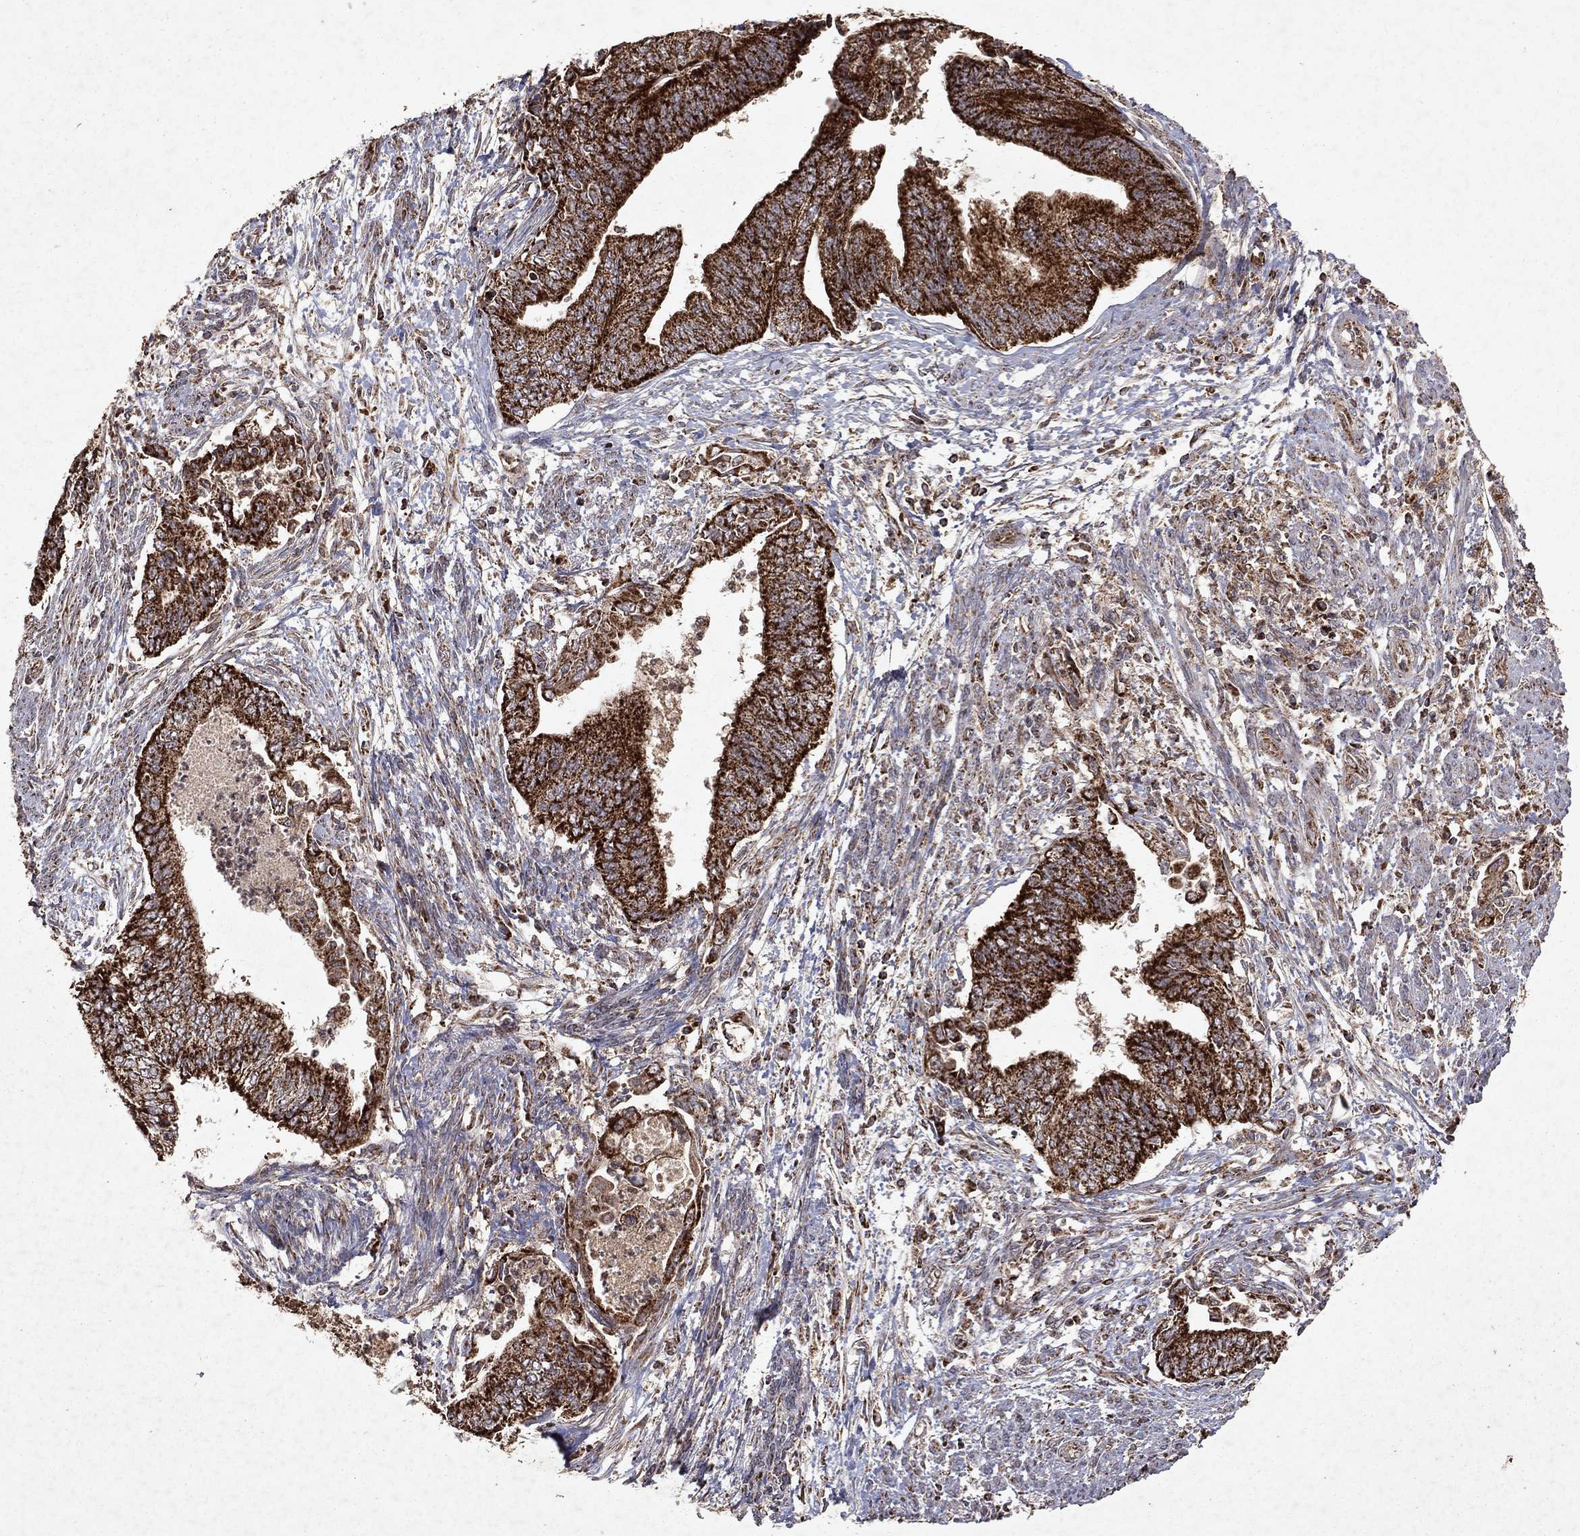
{"staining": {"intensity": "strong", "quantity": ">75%", "location": "cytoplasmic/membranous"}, "tissue": "endometrial cancer", "cell_type": "Tumor cells", "image_type": "cancer", "snomed": [{"axis": "morphology", "description": "Adenocarcinoma, NOS"}, {"axis": "topography", "description": "Endometrium"}], "caption": "Protein staining of adenocarcinoma (endometrial) tissue displays strong cytoplasmic/membranous positivity in about >75% of tumor cells.", "gene": "PYROXD2", "patient": {"sex": "female", "age": 65}}